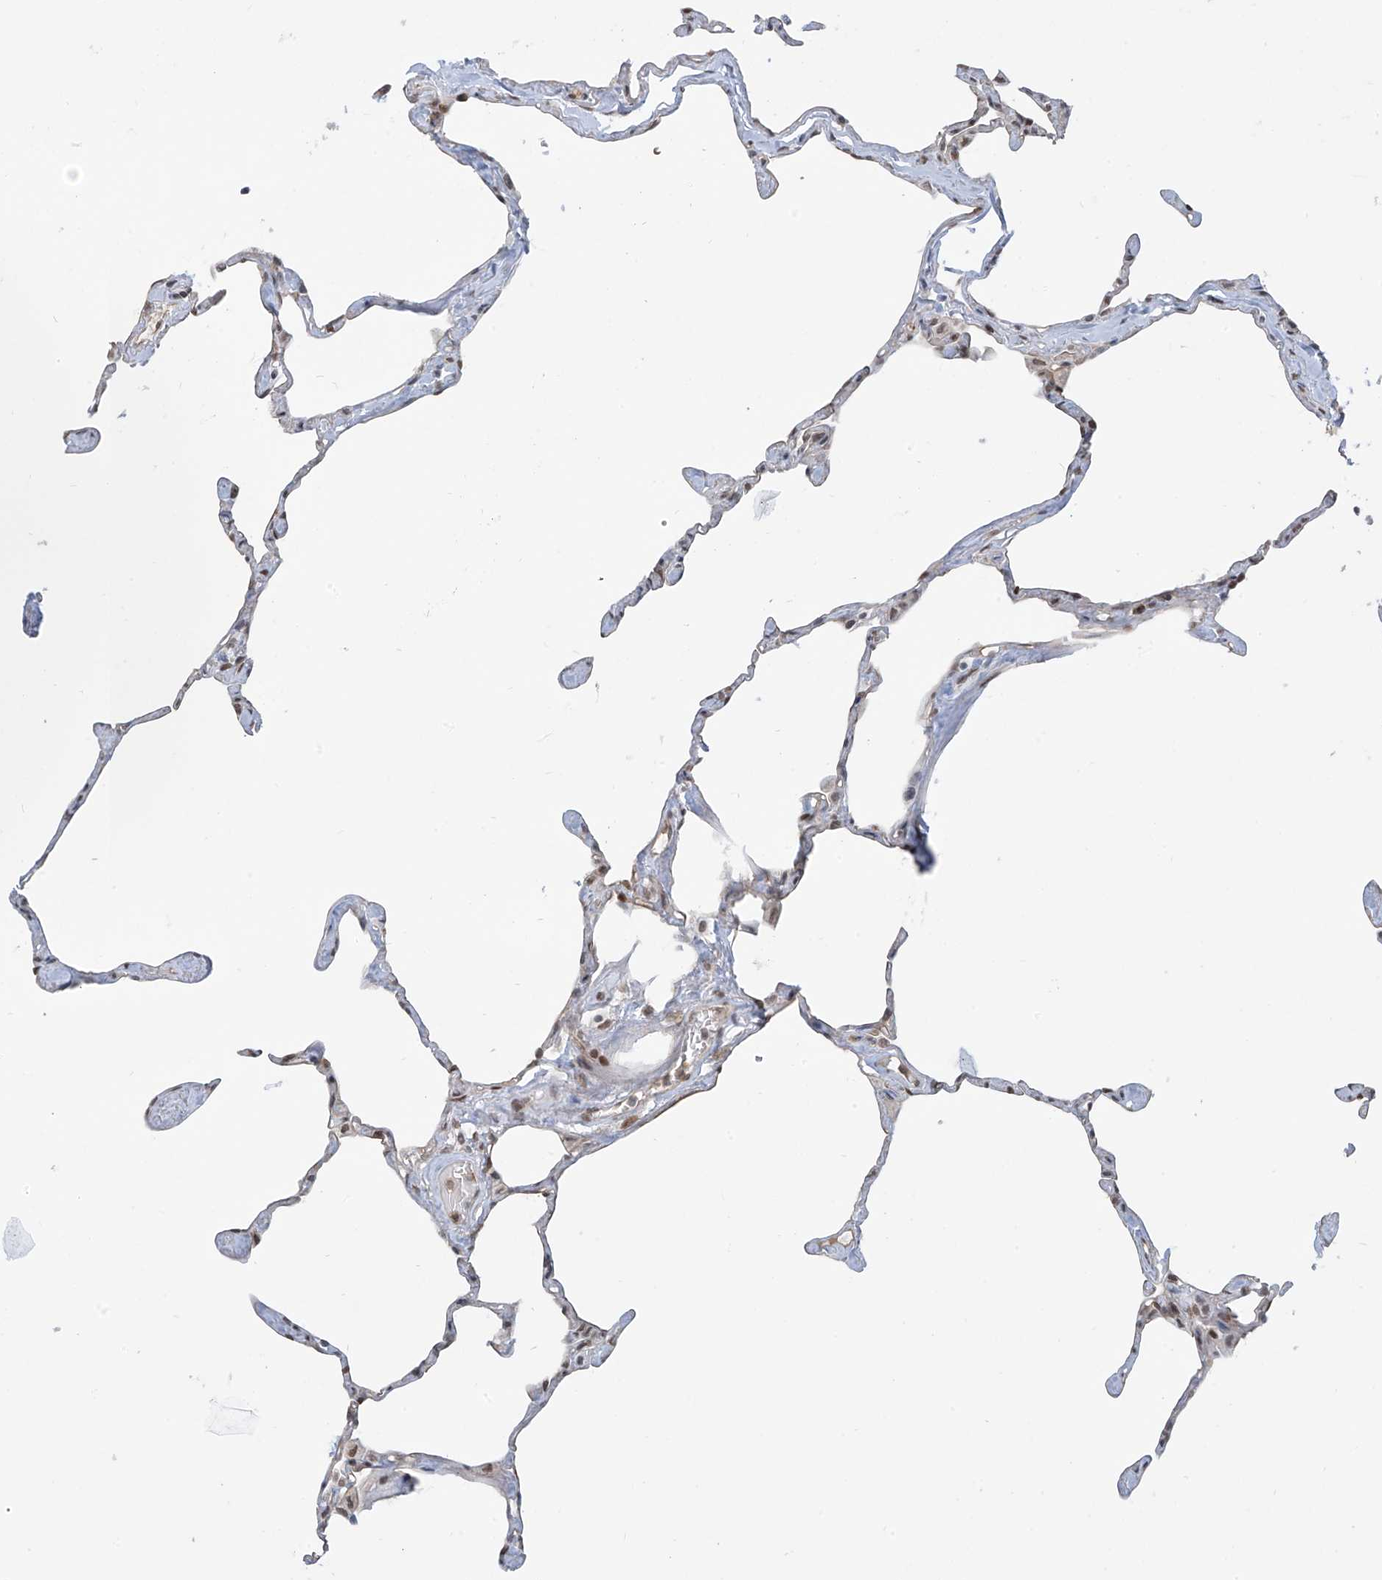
{"staining": {"intensity": "moderate", "quantity": "<25%", "location": "nuclear"}, "tissue": "lung", "cell_type": "Alveolar cells", "image_type": "normal", "snomed": [{"axis": "morphology", "description": "Normal tissue, NOS"}, {"axis": "topography", "description": "Lung"}], "caption": "The immunohistochemical stain labels moderate nuclear positivity in alveolar cells of benign lung.", "gene": "MCM9", "patient": {"sex": "male", "age": 65}}